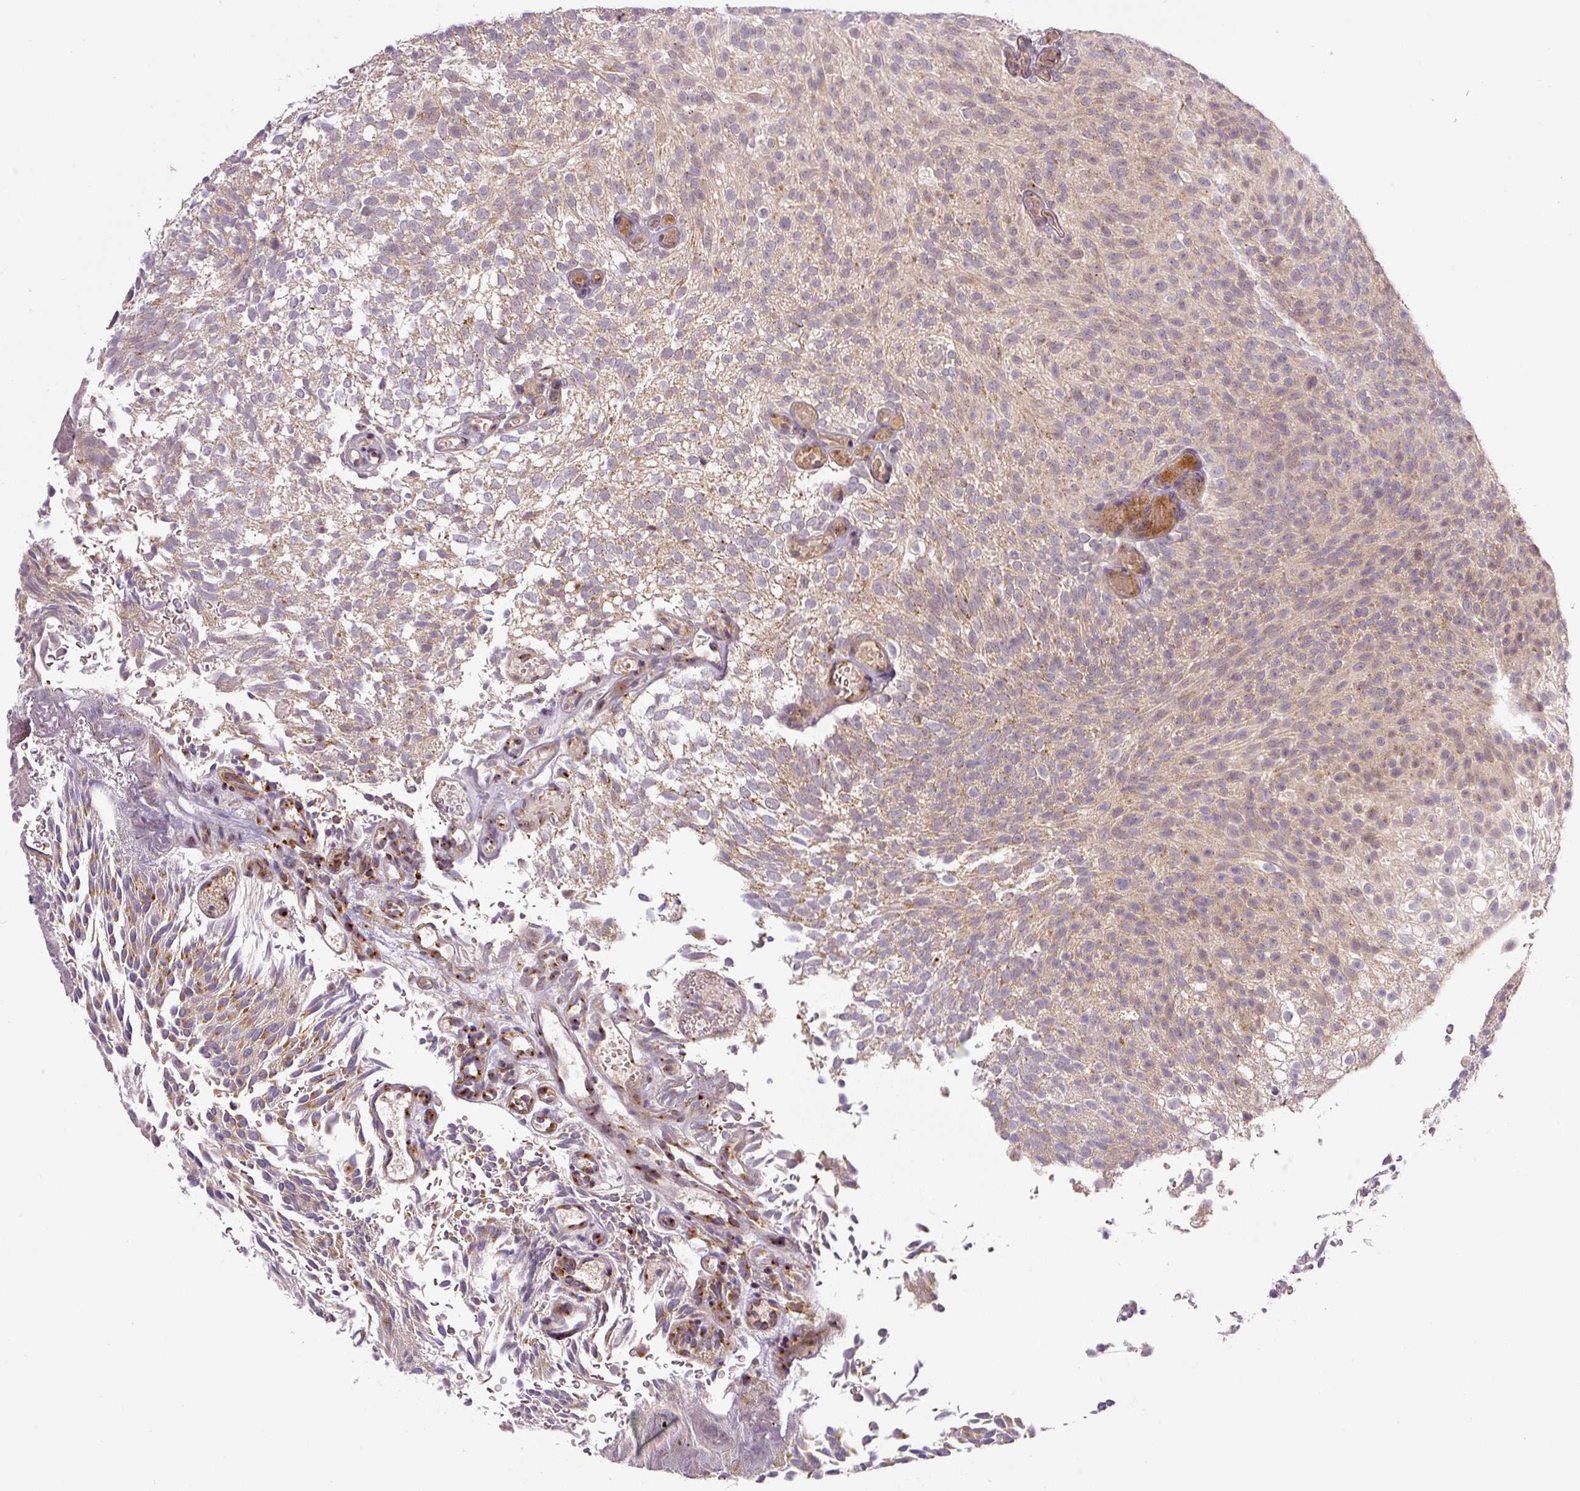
{"staining": {"intensity": "moderate", "quantity": "25%-75%", "location": "cytoplasmic/membranous"}, "tissue": "urothelial cancer", "cell_type": "Tumor cells", "image_type": "cancer", "snomed": [{"axis": "morphology", "description": "Urothelial carcinoma, Low grade"}, {"axis": "topography", "description": "Urinary bladder"}], "caption": "Brown immunohistochemical staining in urothelial cancer demonstrates moderate cytoplasmic/membranous positivity in approximately 25%-75% of tumor cells. (DAB (3,3'-diaminobenzidine) IHC with brightfield microscopy, high magnification).", "gene": "PCM1", "patient": {"sex": "male", "age": 78}}